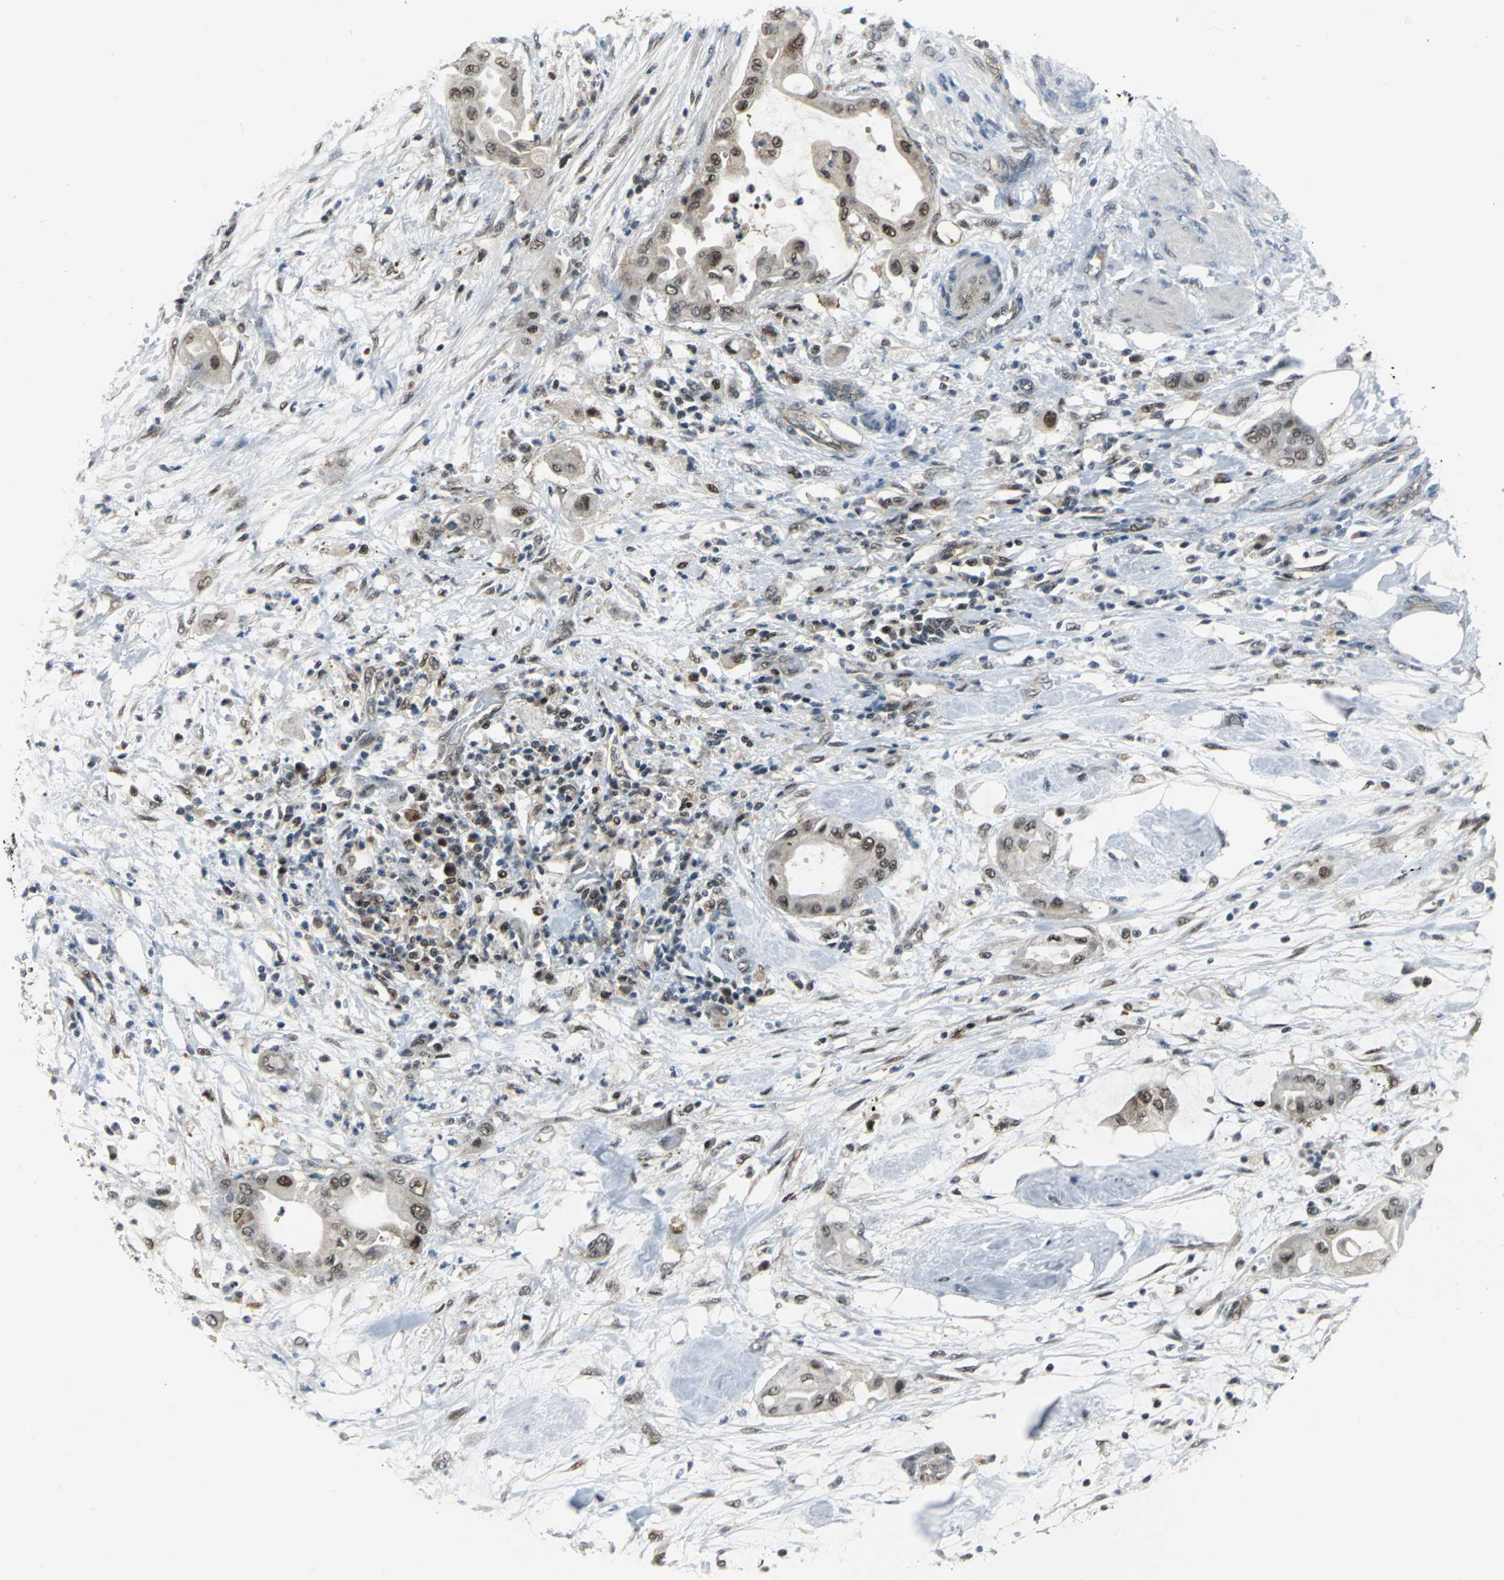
{"staining": {"intensity": "moderate", "quantity": "25%-75%", "location": "nuclear"}, "tissue": "pancreatic cancer", "cell_type": "Tumor cells", "image_type": "cancer", "snomed": [{"axis": "morphology", "description": "Adenocarcinoma, NOS"}, {"axis": "morphology", "description": "Adenocarcinoma, metastatic, NOS"}, {"axis": "topography", "description": "Lymph node"}, {"axis": "topography", "description": "Pancreas"}, {"axis": "topography", "description": "Duodenum"}], "caption": "Human pancreatic cancer (metastatic adenocarcinoma) stained for a protein (brown) exhibits moderate nuclear positive staining in about 25%-75% of tumor cells.", "gene": "PSMA4", "patient": {"sex": "female", "age": 64}}